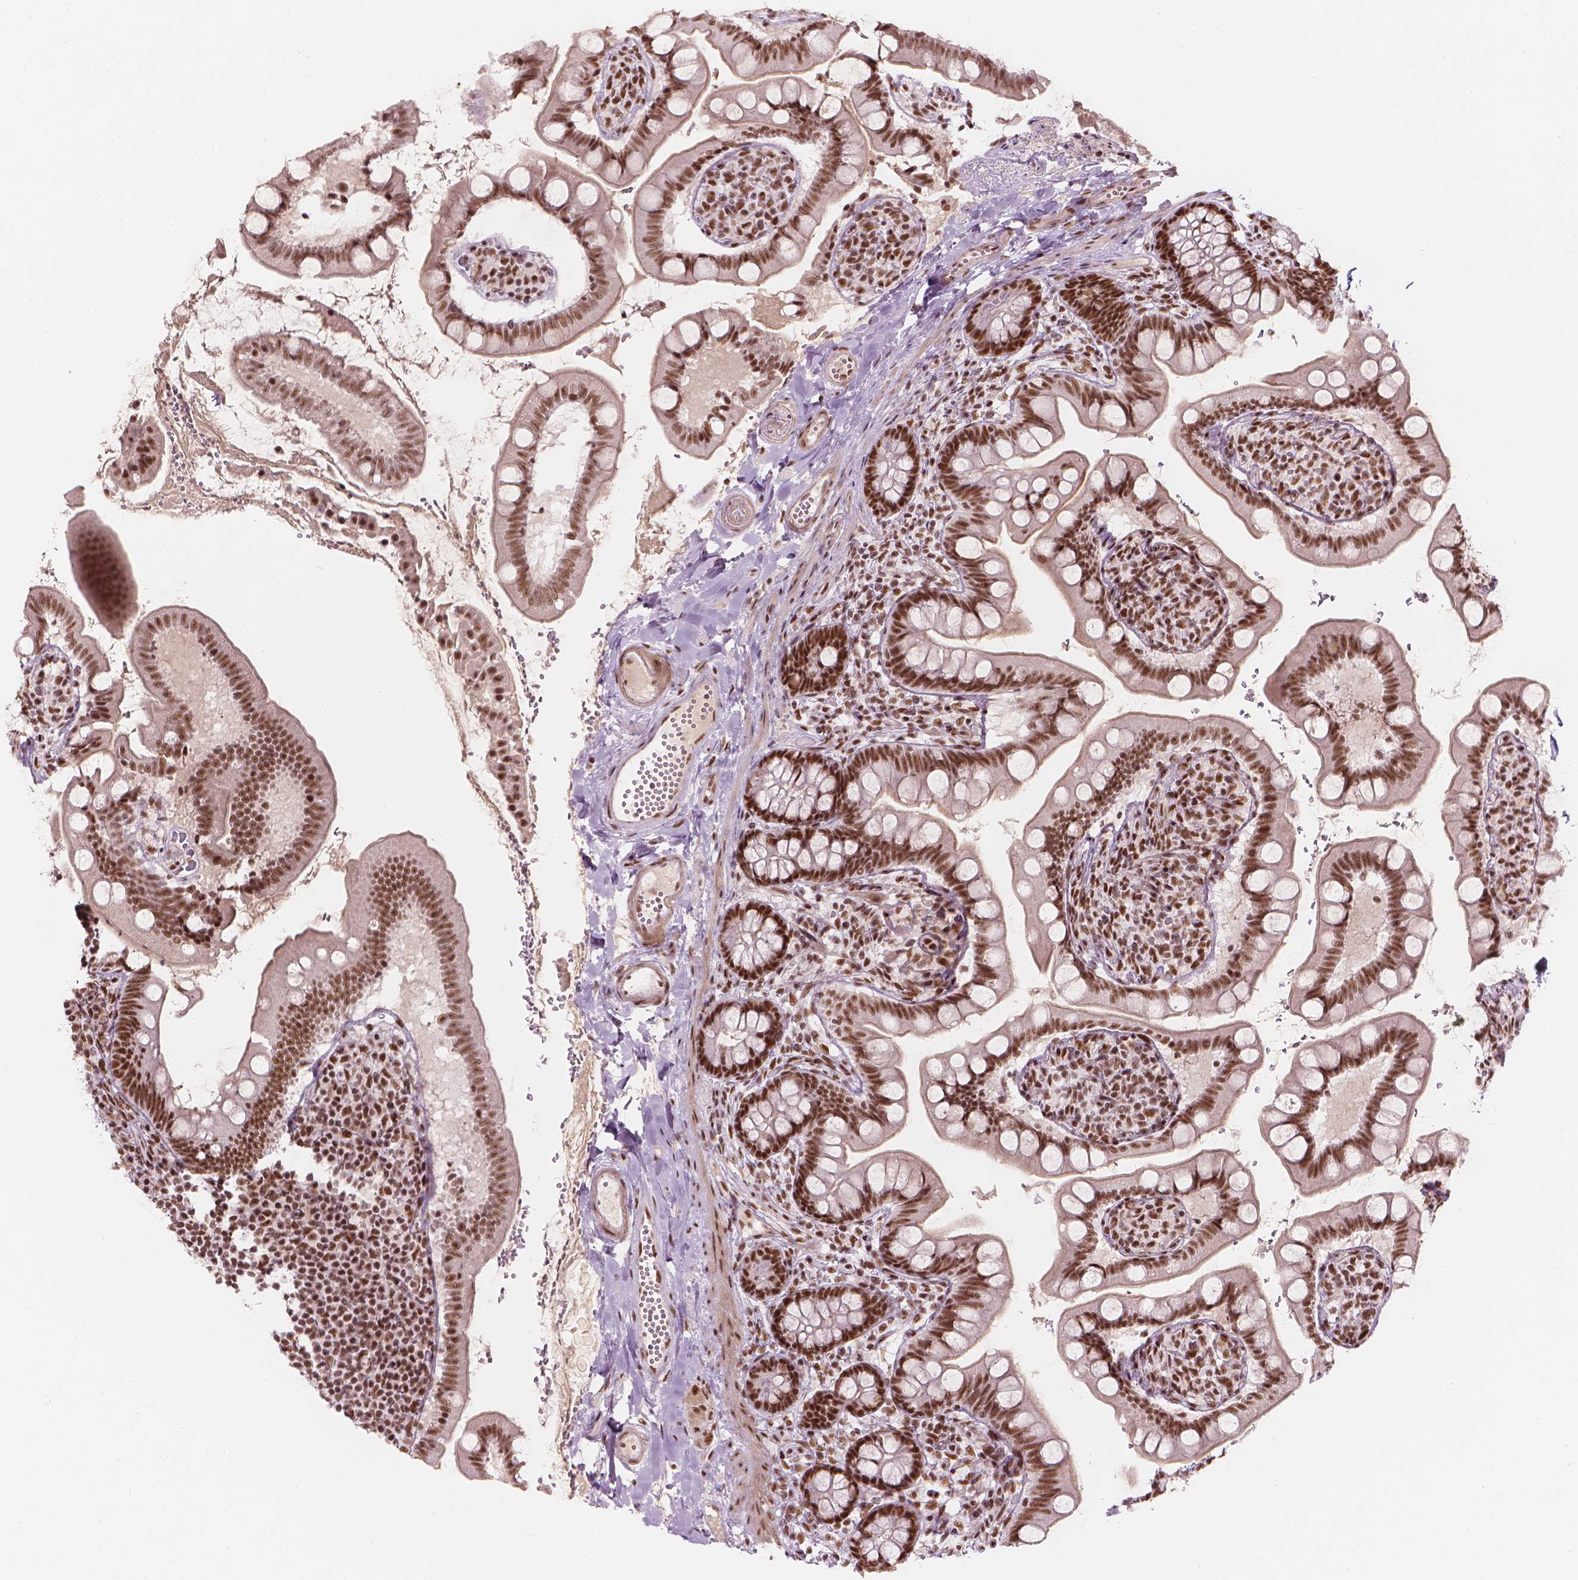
{"staining": {"intensity": "strong", "quantity": ">75%", "location": "nuclear"}, "tissue": "small intestine", "cell_type": "Glandular cells", "image_type": "normal", "snomed": [{"axis": "morphology", "description": "Normal tissue, NOS"}, {"axis": "topography", "description": "Small intestine"}], "caption": "There is high levels of strong nuclear staining in glandular cells of unremarkable small intestine, as demonstrated by immunohistochemical staining (brown color).", "gene": "ELF2", "patient": {"sex": "female", "age": 56}}